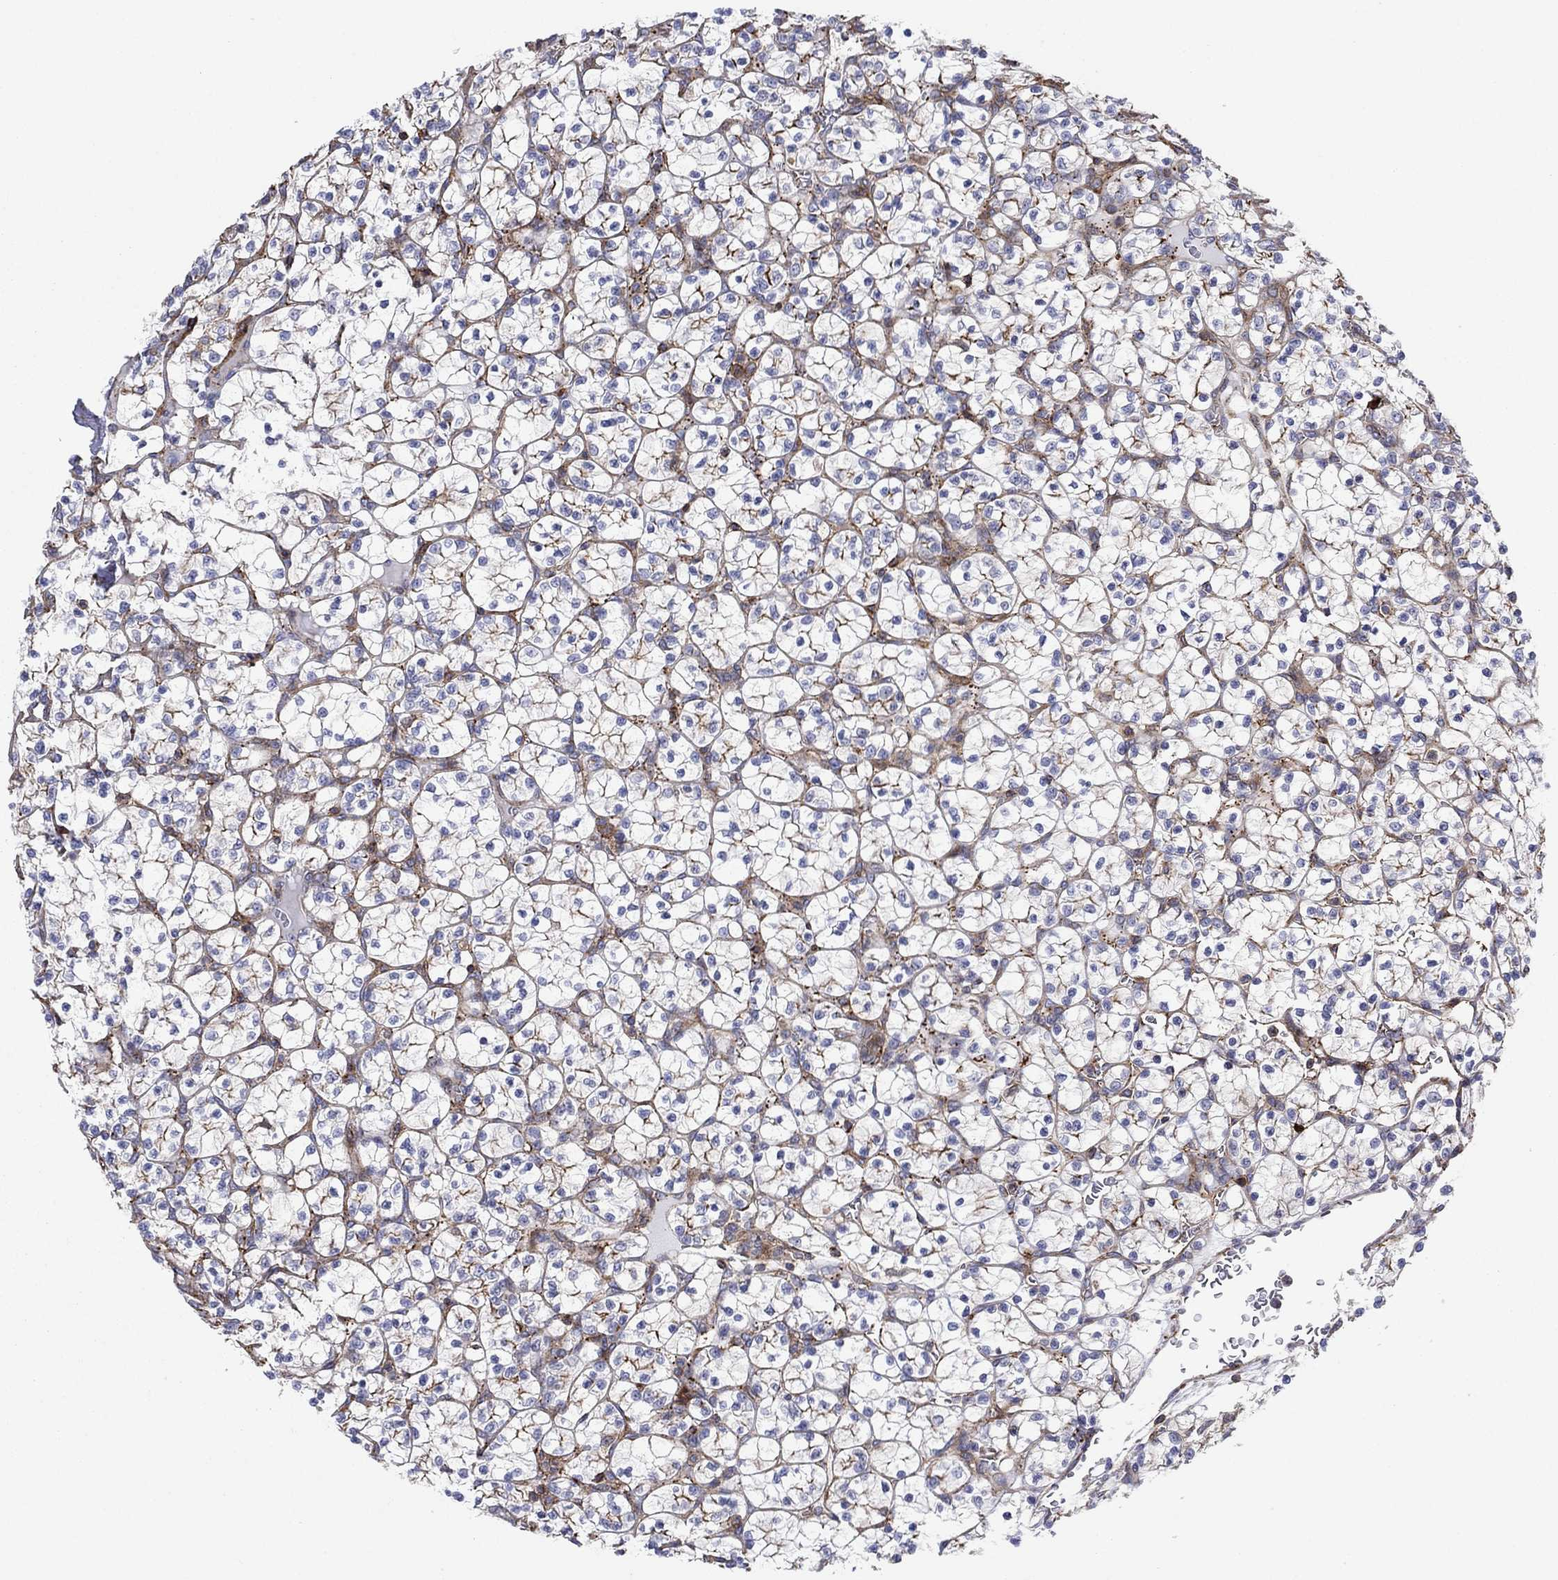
{"staining": {"intensity": "strong", "quantity": "<25%", "location": "cytoplasmic/membranous"}, "tissue": "renal cancer", "cell_type": "Tumor cells", "image_type": "cancer", "snomed": [{"axis": "morphology", "description": "Adenocarcinoma, NOS"}, {"axis": "topography", "description": "Kidney"}], "caption": "About <25% of tumor cells in human renal cancer (adenocarcinoma) demonstrate strong cytoplasmic/membranous protein expression as visualized by brown immunohistochemical staining.", "gene": "PAG1", "patient": {"sex": "female", "age": 89}}